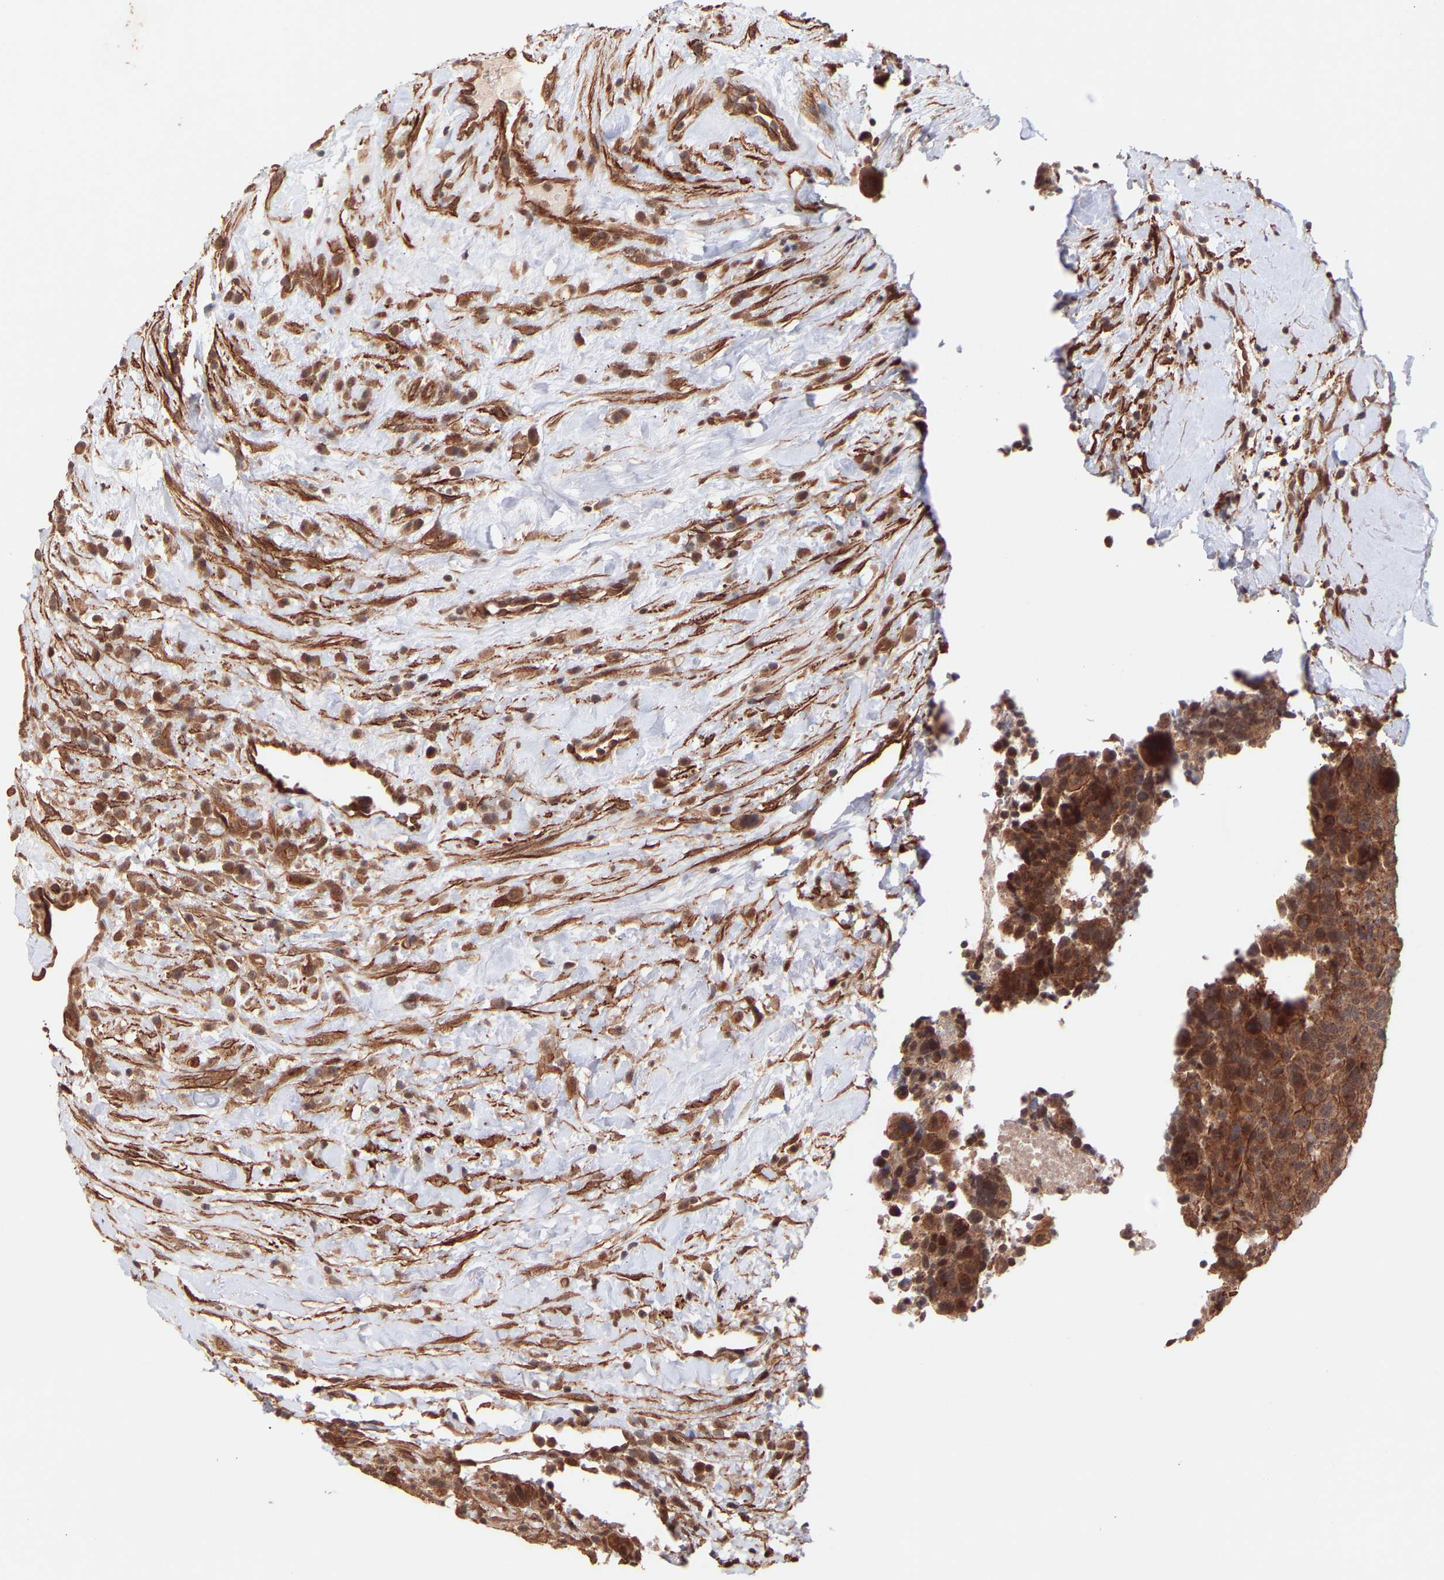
{"staining": {"intensity": "strong", "quantity": ">75%", "location": "cytoplasmic/membranous,nuclear"}, "tissue": "breast cancer", "cell_type": "Tumor cells", "image_type": "cancer", "snomed": [{"axis": "morphology", "description": "Duct carcinoma"}, {"axis": "topography", "description": "Breast"}], "caption": "DAB (3,3'-diaminobenzidine) immunohistochemical staining of breast cancer demonstrates strong cytoplasmic/membranous and nuclear protein positivity in approximately >75% of tumor cells. The protein is shown in brown color, while the nuclei are stained blue.", "gene": "PDLIM5", "patient": {"sex": "female", "age": 37}}